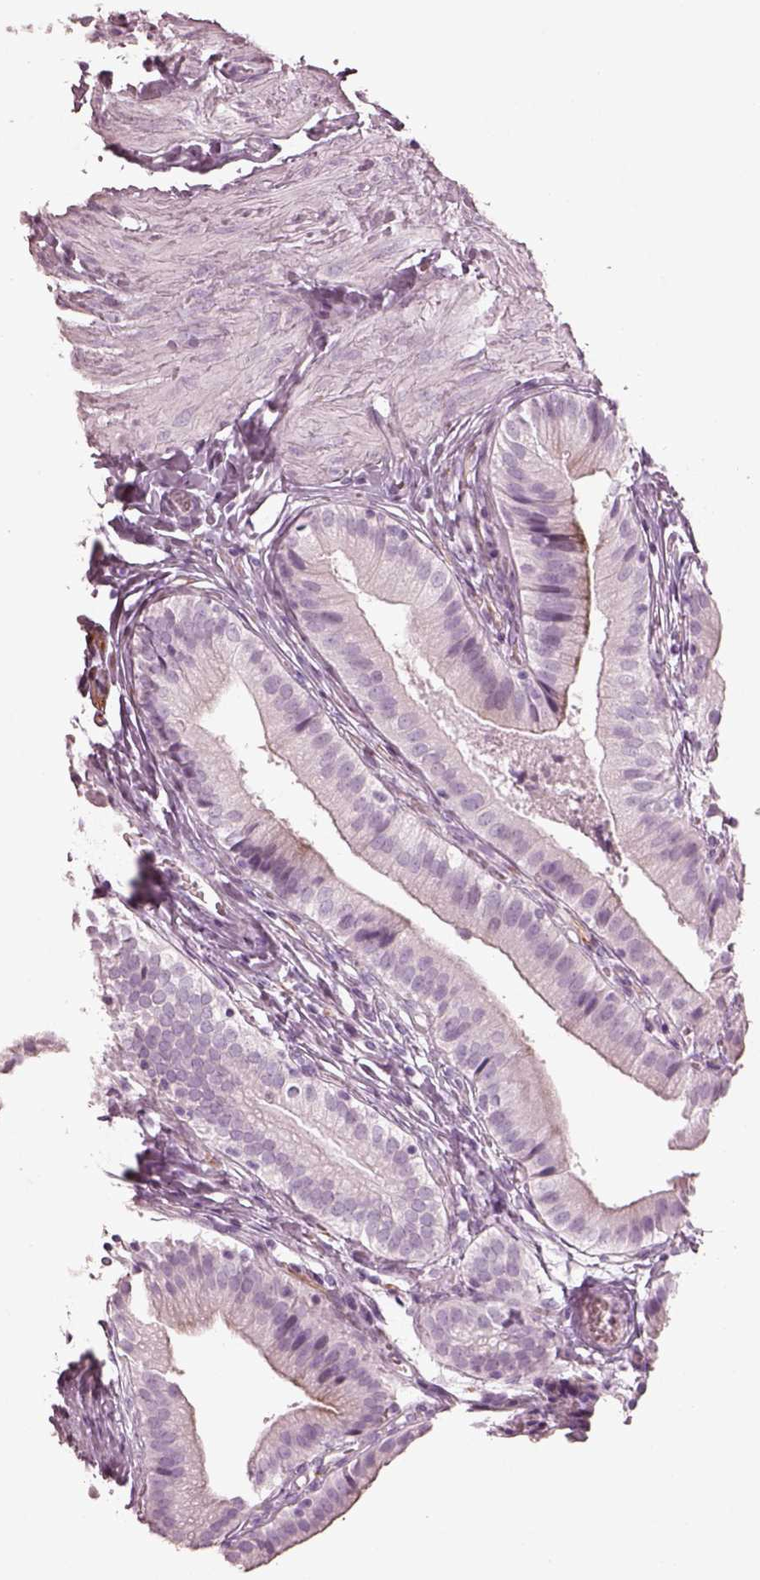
{"staining": {"intensity": "negative", "quantity": "none", "location": "none"}, "tissue": "gallbladder", "cell_type": "Glandular cells", "image_type": "normal", "snomed": [{"axis": "morphology", "description": "Normal tissue, NOS"}, {"axis": "topography", "description": "Gallbladder"}], "caption": "Immunohistochemistry of unremarkable gallbladder demonstrates no staining in glandular cells. Brightfield microscopy of immunohistochemistry (IHC) stained with DAB (brown) and hematoxylin (blue), captured at high magnification.", "gene": "ENSG00000289258", "patient": {"sex": "female", "age": 47}}